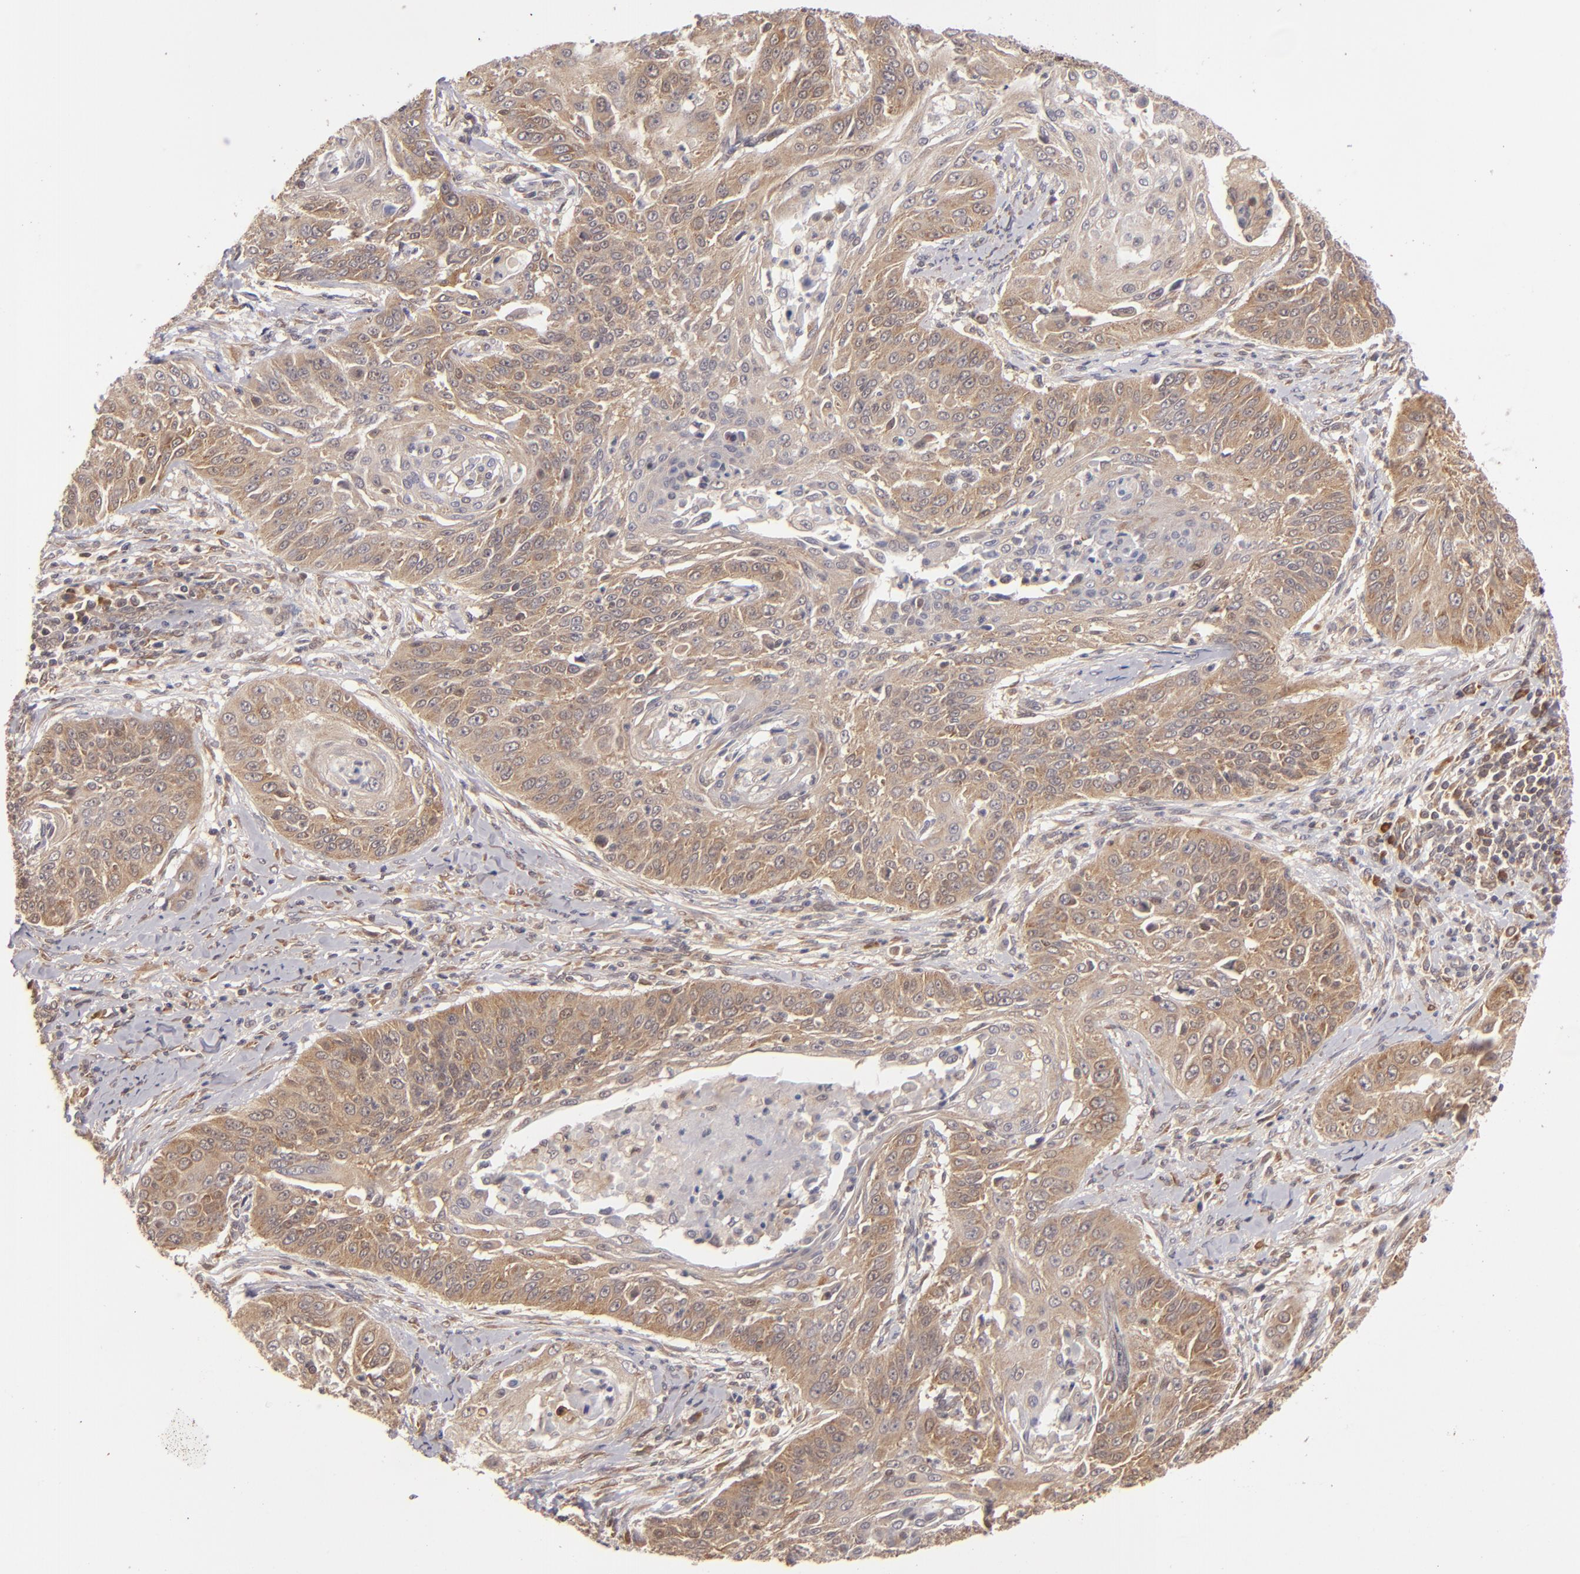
{"staining": {"intensity": "moderate", "quantity": ">75%", "location": "cytoplasmic/membranous"}, "tissue": "cervical cancer", "cell_type": "Tumor cells", "image_type": "cancer", "snomed": [{"axis": "morphology", "description": "Squamous cell carcinoma, NOS"}, {"axis": "topography", "description": "Cervix"}], "caption": "Immunohistochemical staining of squamous cell carcinoma (cervical) reveals medium levels of moderate cytoplasmic/membranous protein positivity in about >75% of tumor cells.", "gene": "MAPK3", "patient": {"sex": "female", "age": 64}}